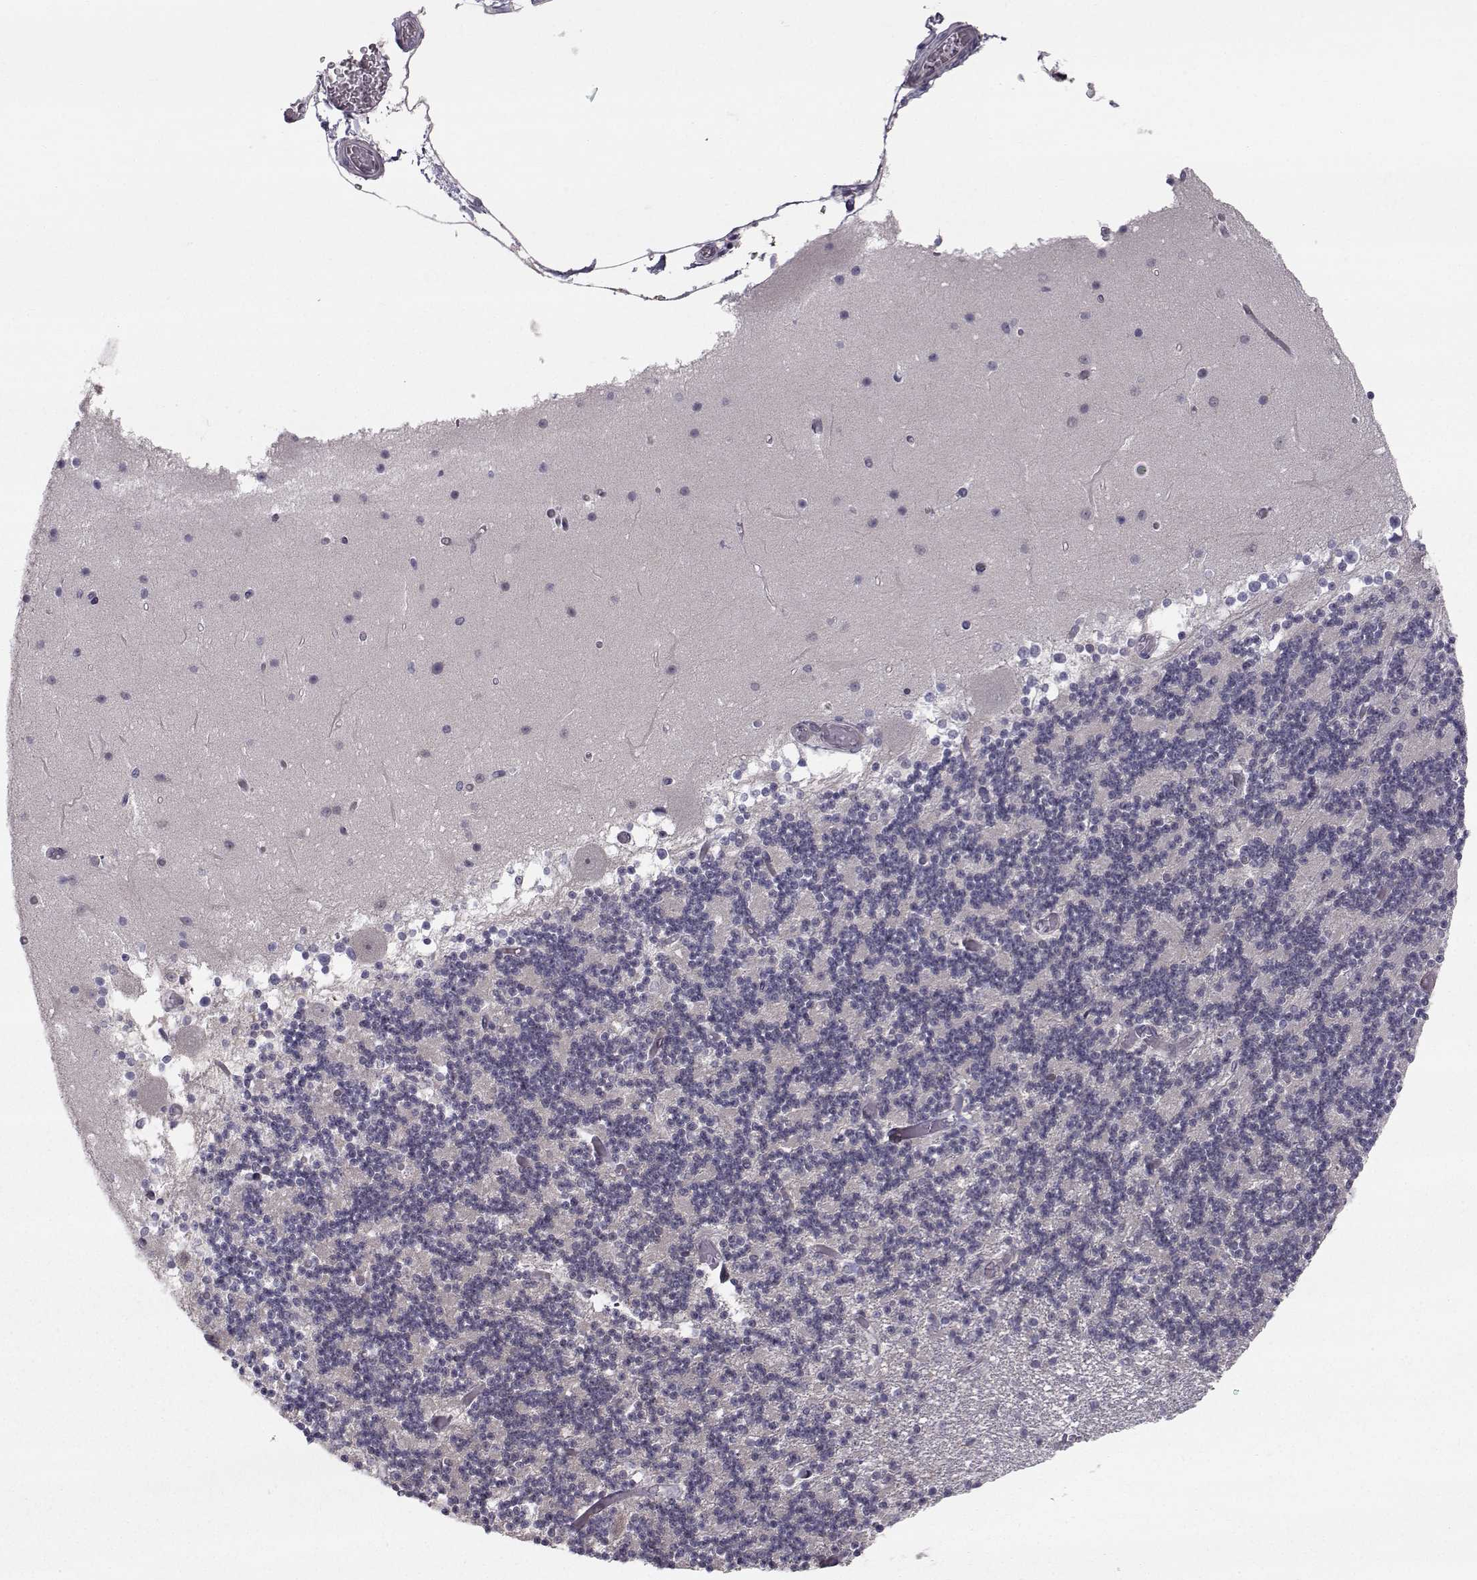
{"staining": {"intensity": "negative", "quantity": "none", "location": "none"}, "tissue": "cerebellum", "cell_type": "Cells in granular layer", "image_type": "normal", "snomed": [{"axis": "morphology", "description": "Normal tissue, NOS"}, {"axis": "topography", "description": "Cerebellum"}], "caption": "High power microscopy micrograph of an immunohistochemistry image of benign cerebellum, revealing no significant positivity in cells in granular layer. (Brightfield microscopy of DAB IHC at high magnification).", "gene": "HSP90AB1", "patient": {"sex": "female", "age": 28}}